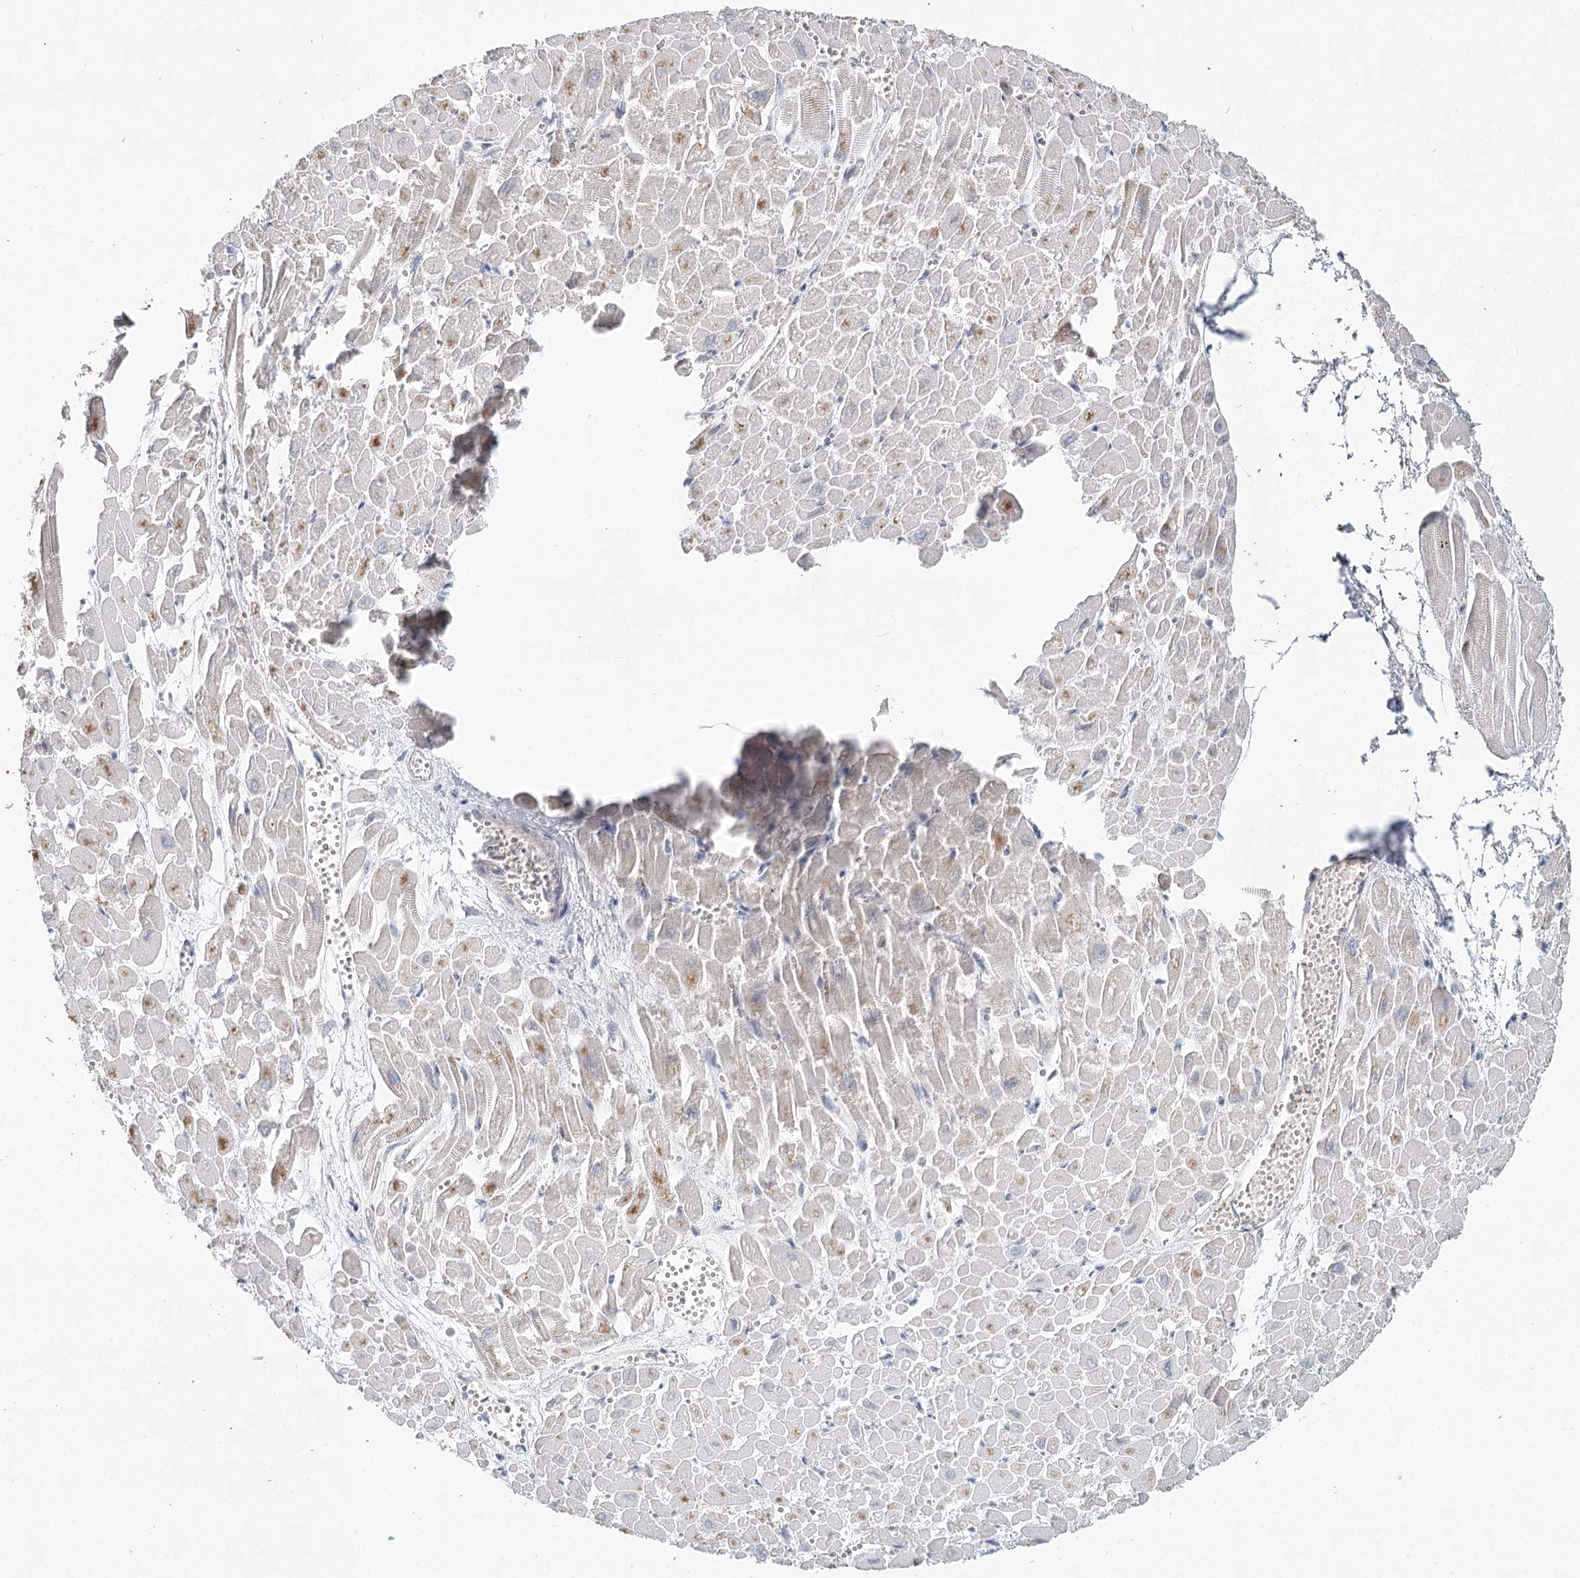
{"staining": {"intensity": "weak", "quantity": "25%-75%", "location": "cytoplasmic/membranous"}, "tissue": "heart muscle", "cell_type": "Cardiomyocytes", "image_type": "normal", "snomed": [{"axis": "morphology", "description": "Normal tissue, NOS"}, {"axis": "topography", "description": "Heart"}], "caption": "The photomicrograph shows staining of benign heart muscle, revealing weak cytoplasmic/membranous protein staining (brown color) within cardiomyocytes. (IHC, brightfield microscopy, high magnification).", "gene": "ARHGAP44", "patient": {"sex": "male", "age": 54}}